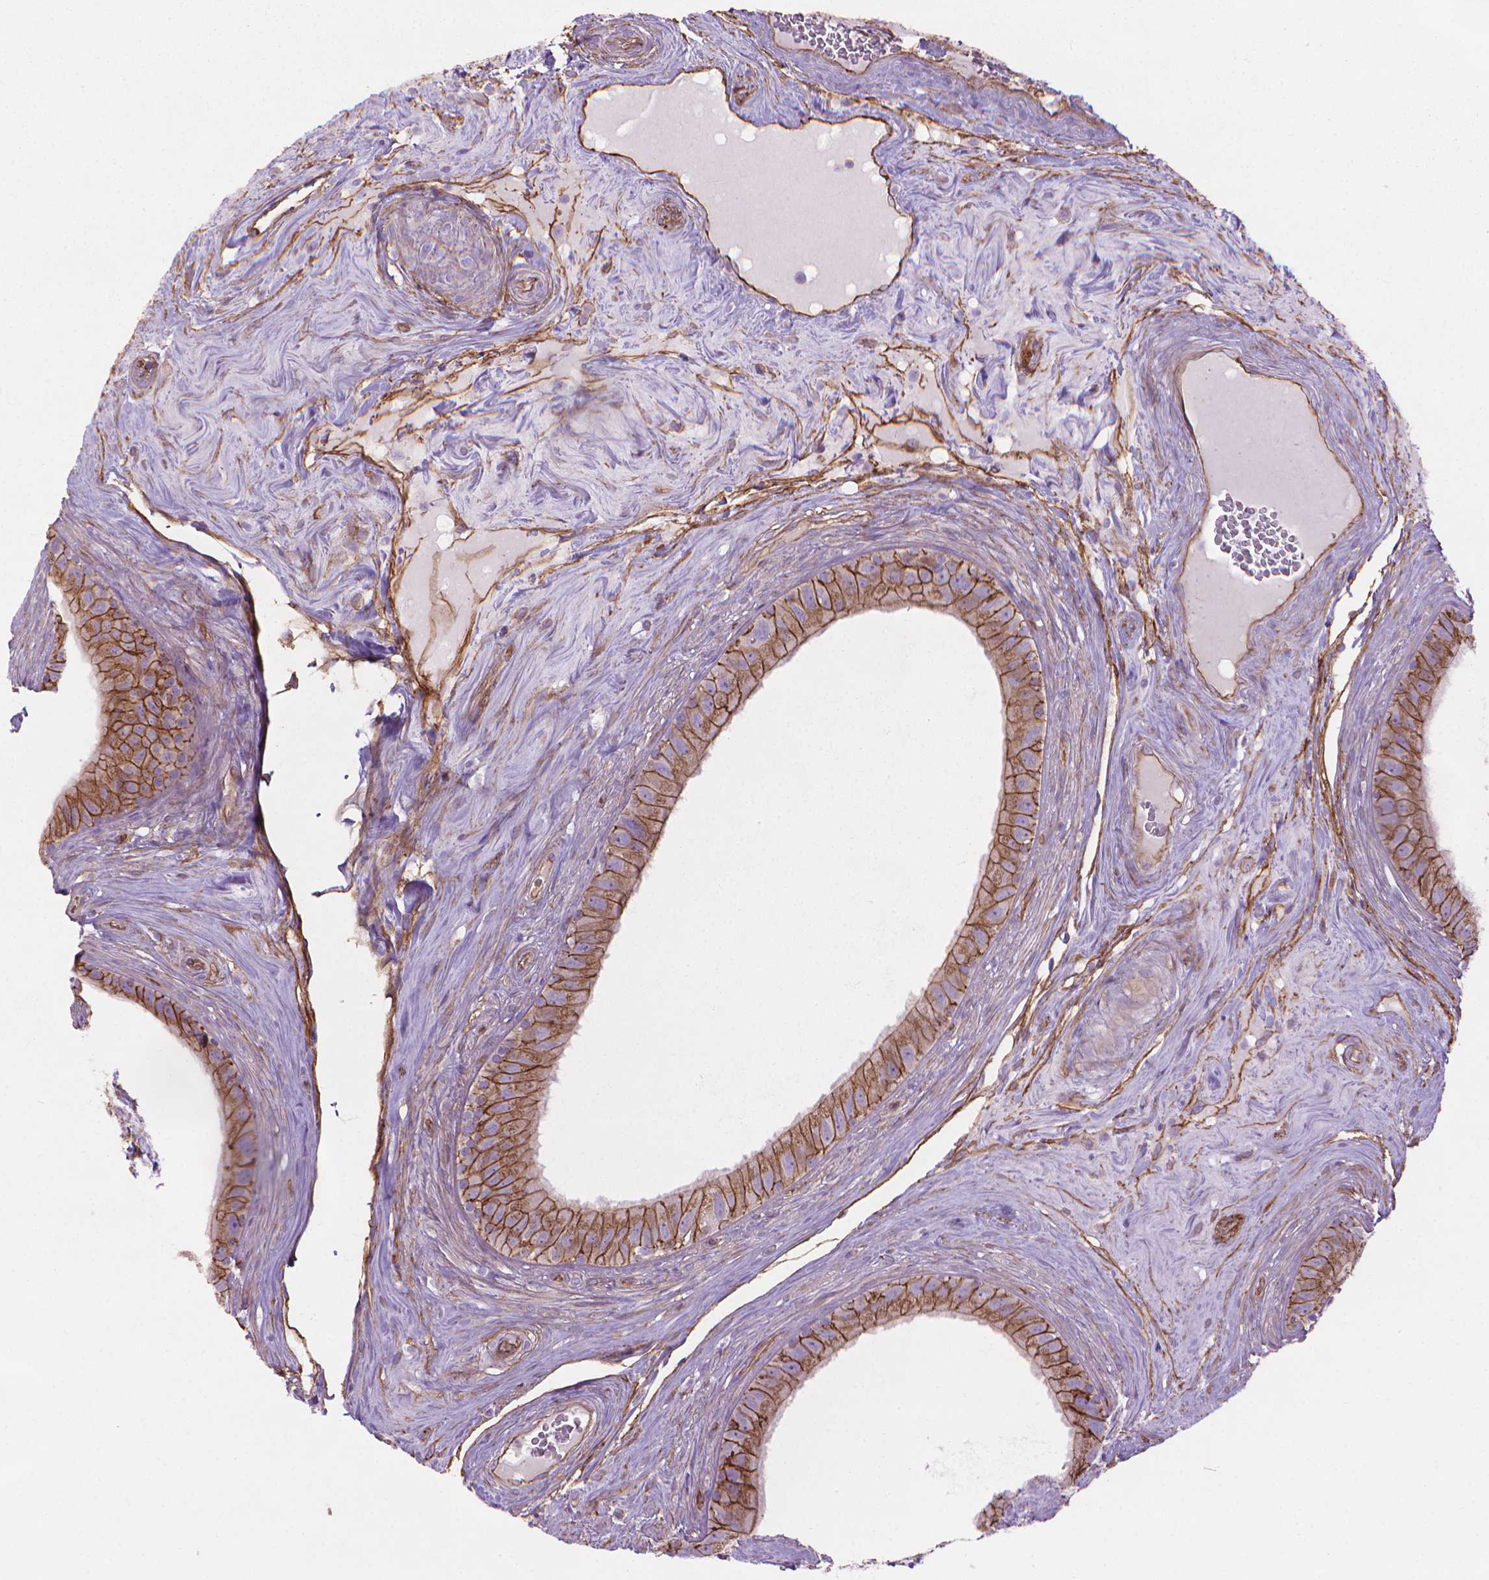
{"staining": {"intensity": "strong", "quantity": ">75%", "location": "cytoplasmic/membranous"}, "tissue": "epididymis", "cell_type": "Glandular cells", "image_type": "normal", "snomed": [{"axis": "morphology", "description": "Normal tissue, NOS"}, {"axis": "topography", "description": "Epididymis"}], "caption": "Strong cytoplasmic/membranous protein staining is present in approximately >75% of glandular cells in epididymis.", "gene": "TENT5A", "patient": {"sex": "male", "age": 59}}